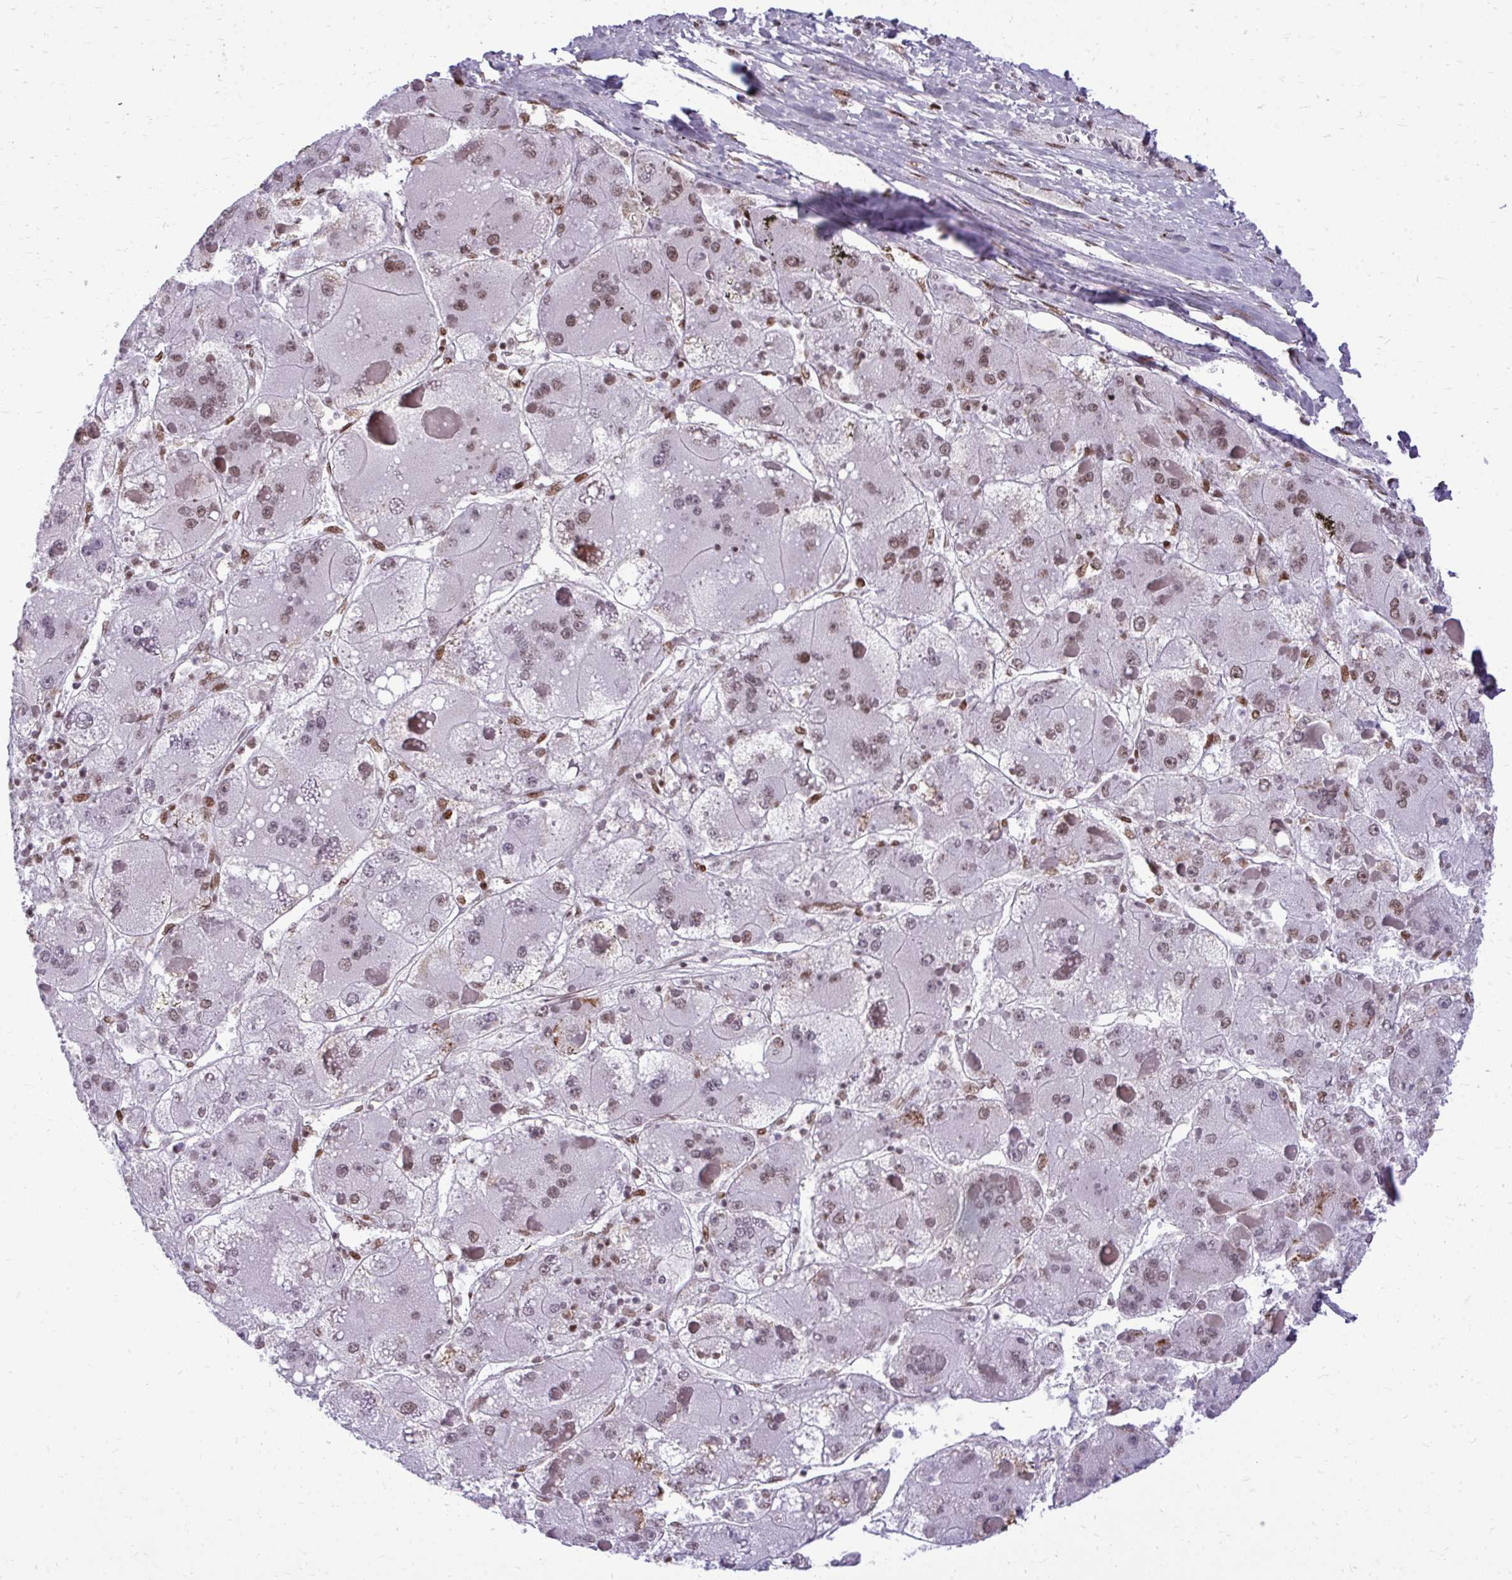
{"staining": {"intensity": "moderate", "quantity": "25%-75%", "location": "nuclear"}, "tissue": "liver cancer", "cell_type": "Tumor cells", "image_type": "cancer", "snomed": [{"axis": "morphology", "description": "Carcinoma, Hepatocellular, NOS"}, {"axis": "topography", "description": "Liver"}], "caption": "Protein expression analysis of human liver cancer reveals moderate nuclear positivity in approximately 25%-75% of tumor cells.", "gene": "CDYL", "patient": {"sex": "female", "age": 73}}